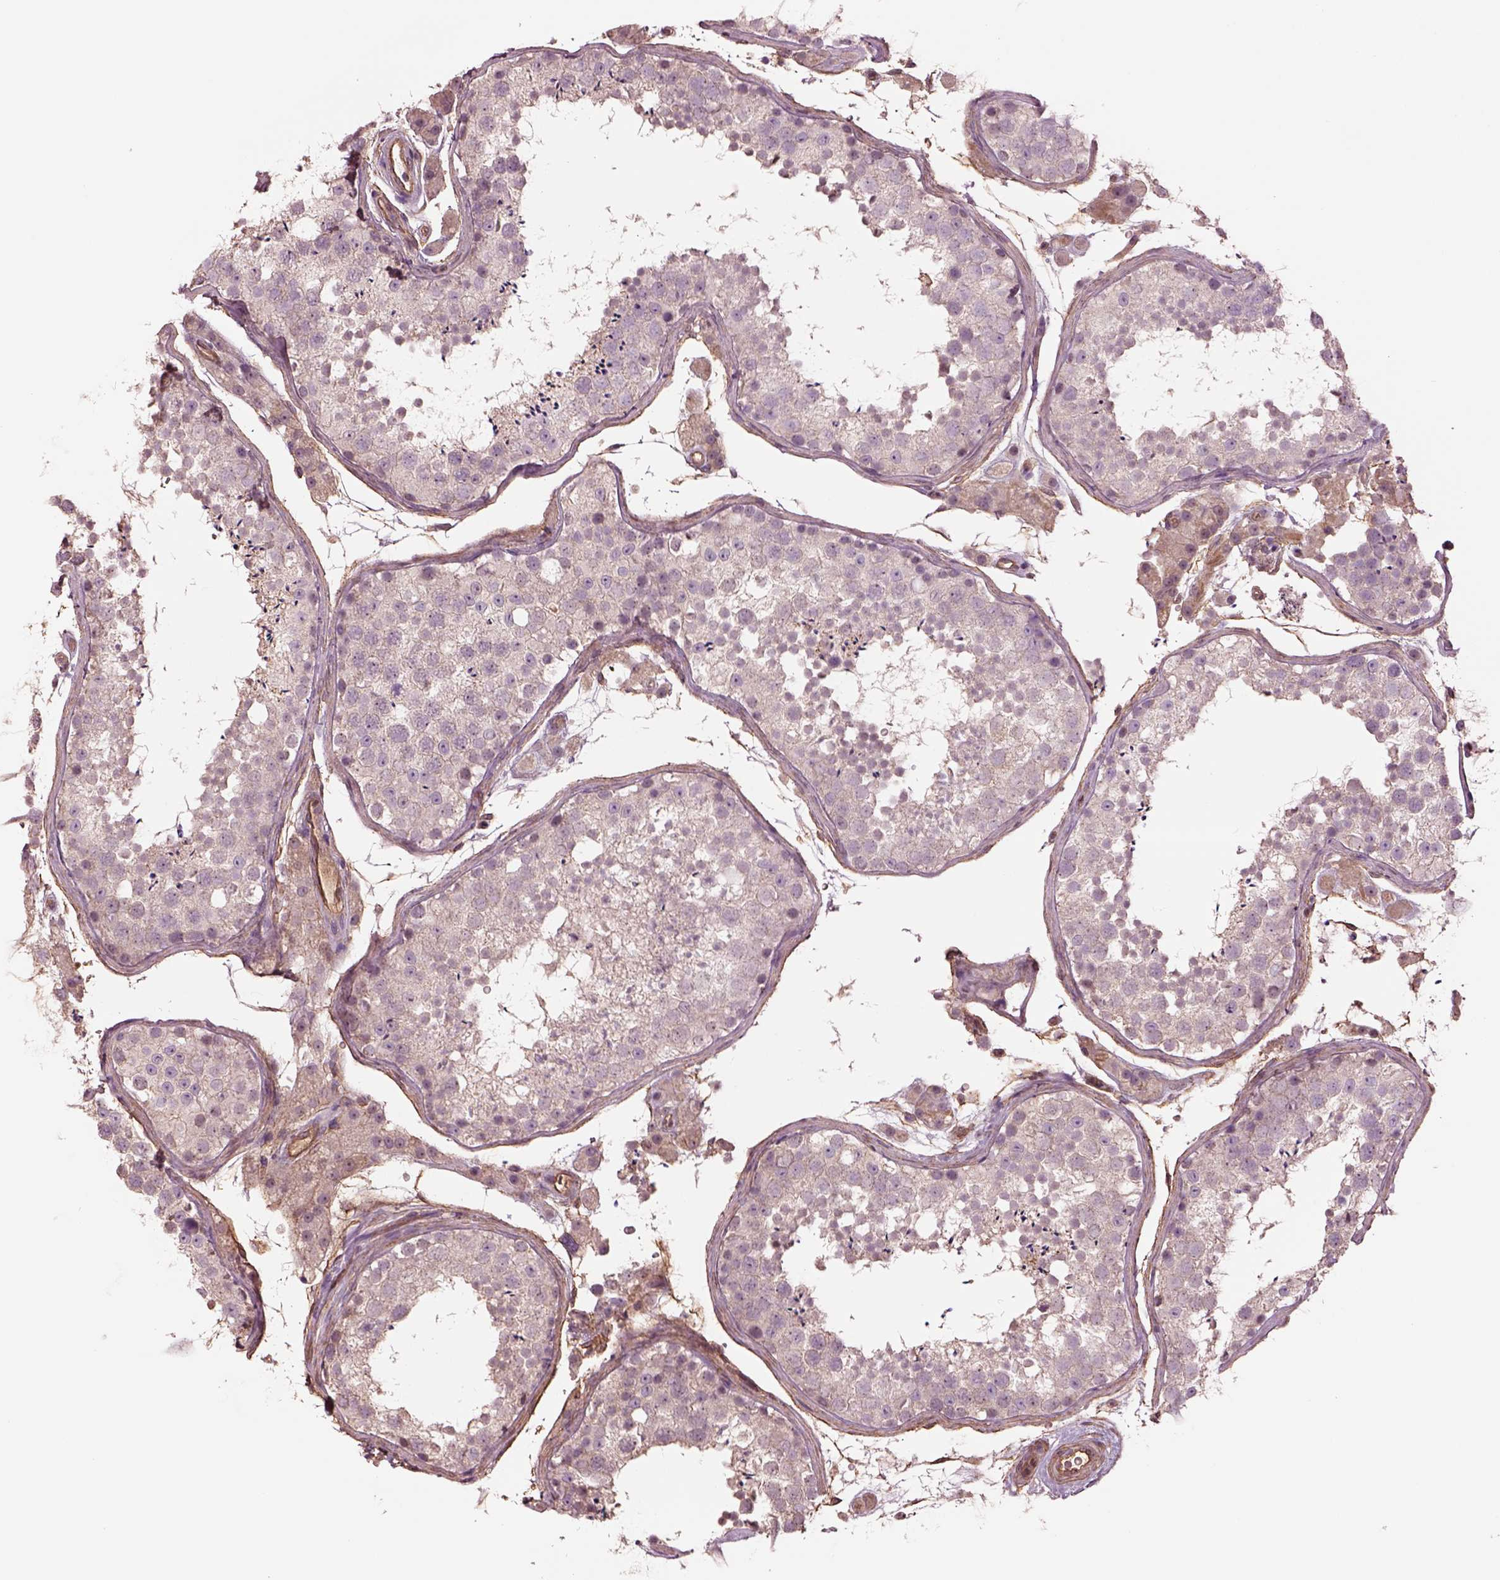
{"staining": {"intensity": "negative", "quantity": "none", "location": "none"}, "tissue": "testis", "cell_type": "Cells in seminiferous ducts", "image_type": "normal", "snomed": [{"axis": "morphology", "description": "Normal tissue, NOS"}, {"axis": "topography", "description": "Testis"}], "caption": "High magnification brightfield microscopy of unremarkable testis stained with DAB (3,3'-diaminobenzidine) (brown) and counterstained with hematoxylin (blue): cells in seminiferous ducts show no significant positivity. (DAB immunohistochemistry visualized using brightfield microscopy, high magnification).", "gene": "HTR1B", "patient": {"sex": "male", "age": 41}}